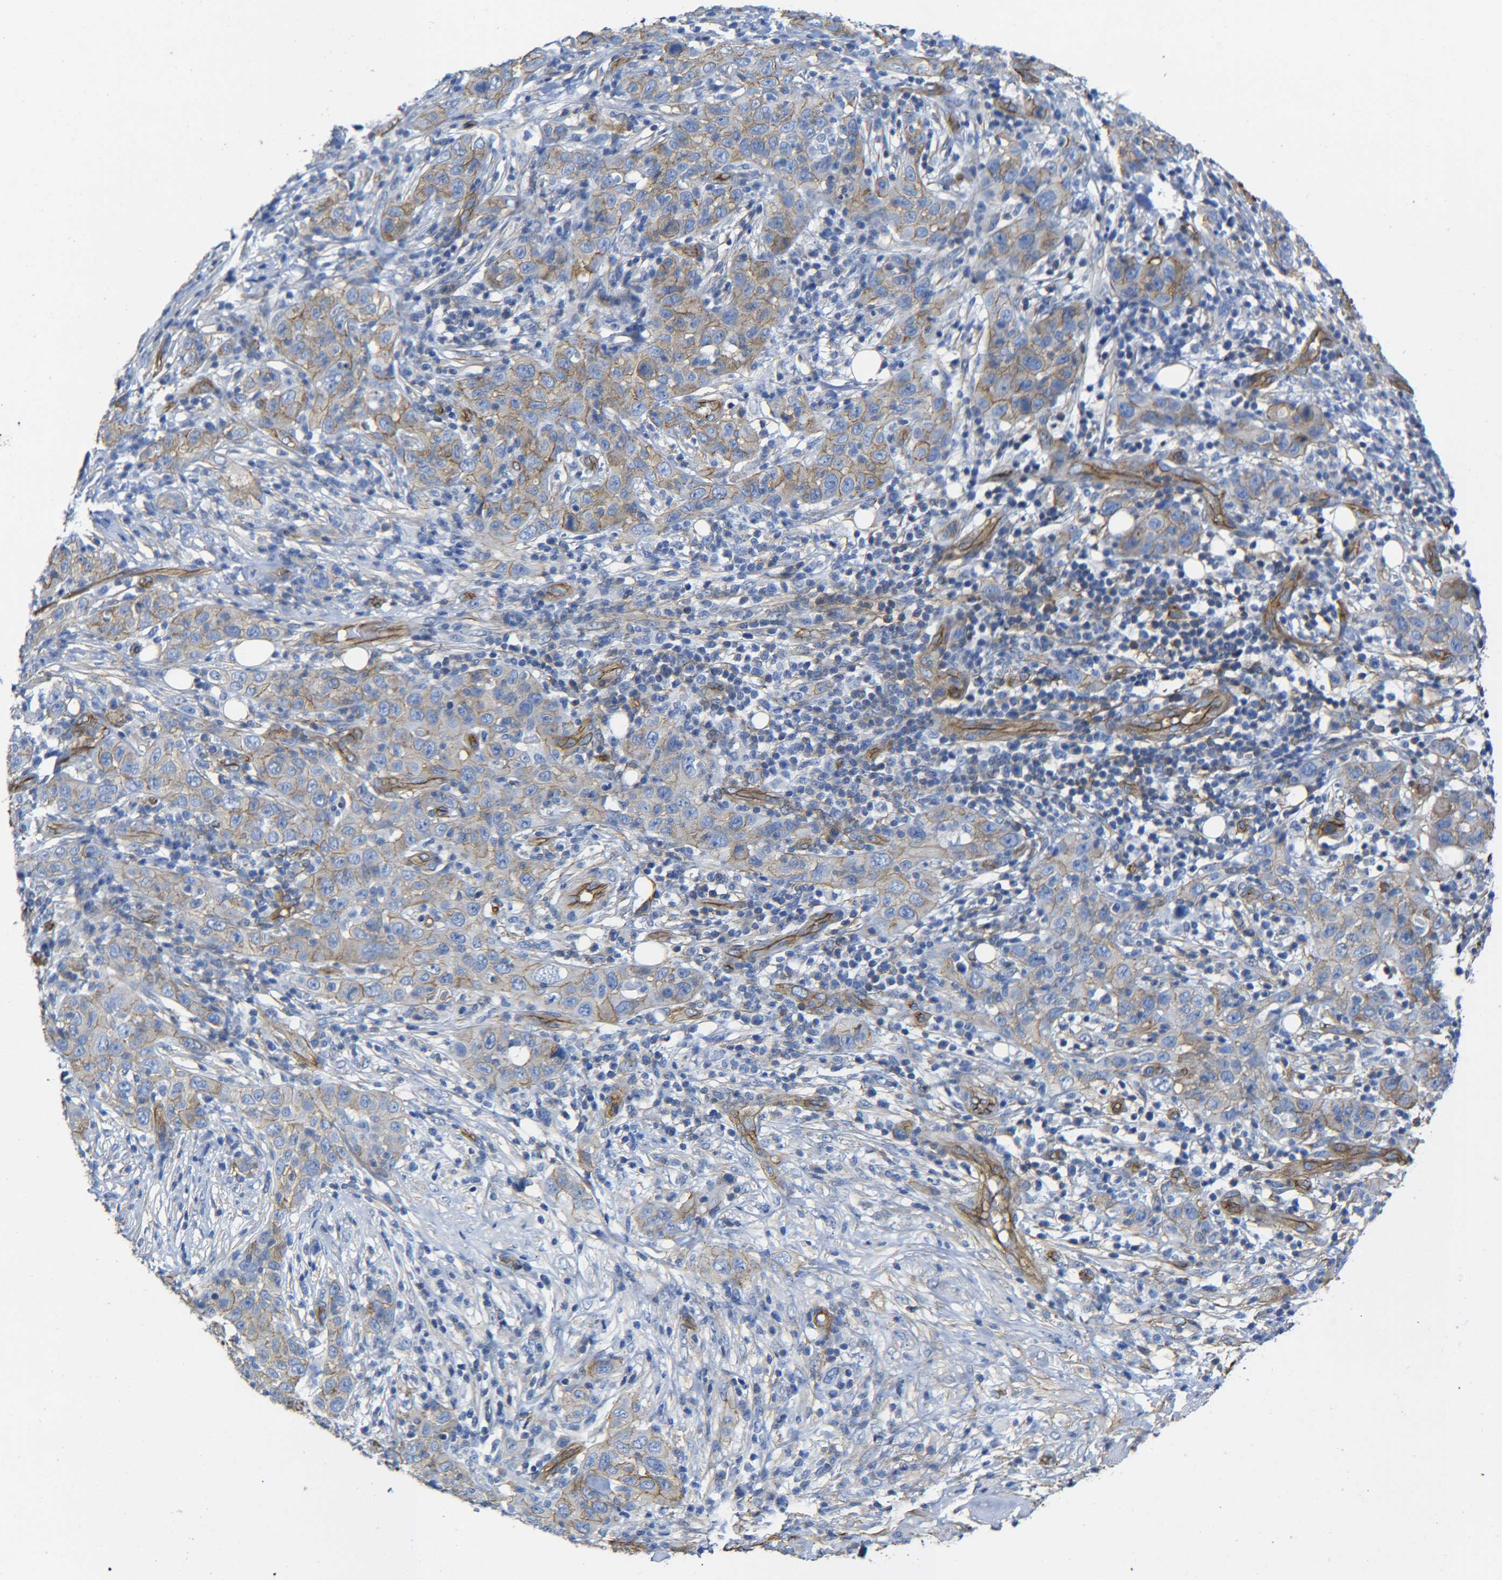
{"staining": {"intensity": "weak", "quantity": ">75%", "location": "cytoplasmic/membranous"}, "tissue": "skin cancer", "cell_type": "Tumor cells", "image_type": "cancer", "snomed": [{"axis": "morphology", "description": "Squamous cell carcinoma, NOS"}, {"axis": "topography", "description": "Skin"}], "caption": "The image exhibits immunohistochemical staining of skin cancer. There is weak cytoplasmic/membranous expression is seen in about >75% of tumor cells.", "gene": "SPTBN1", "patient": {"sex": "female", "age": 88}}